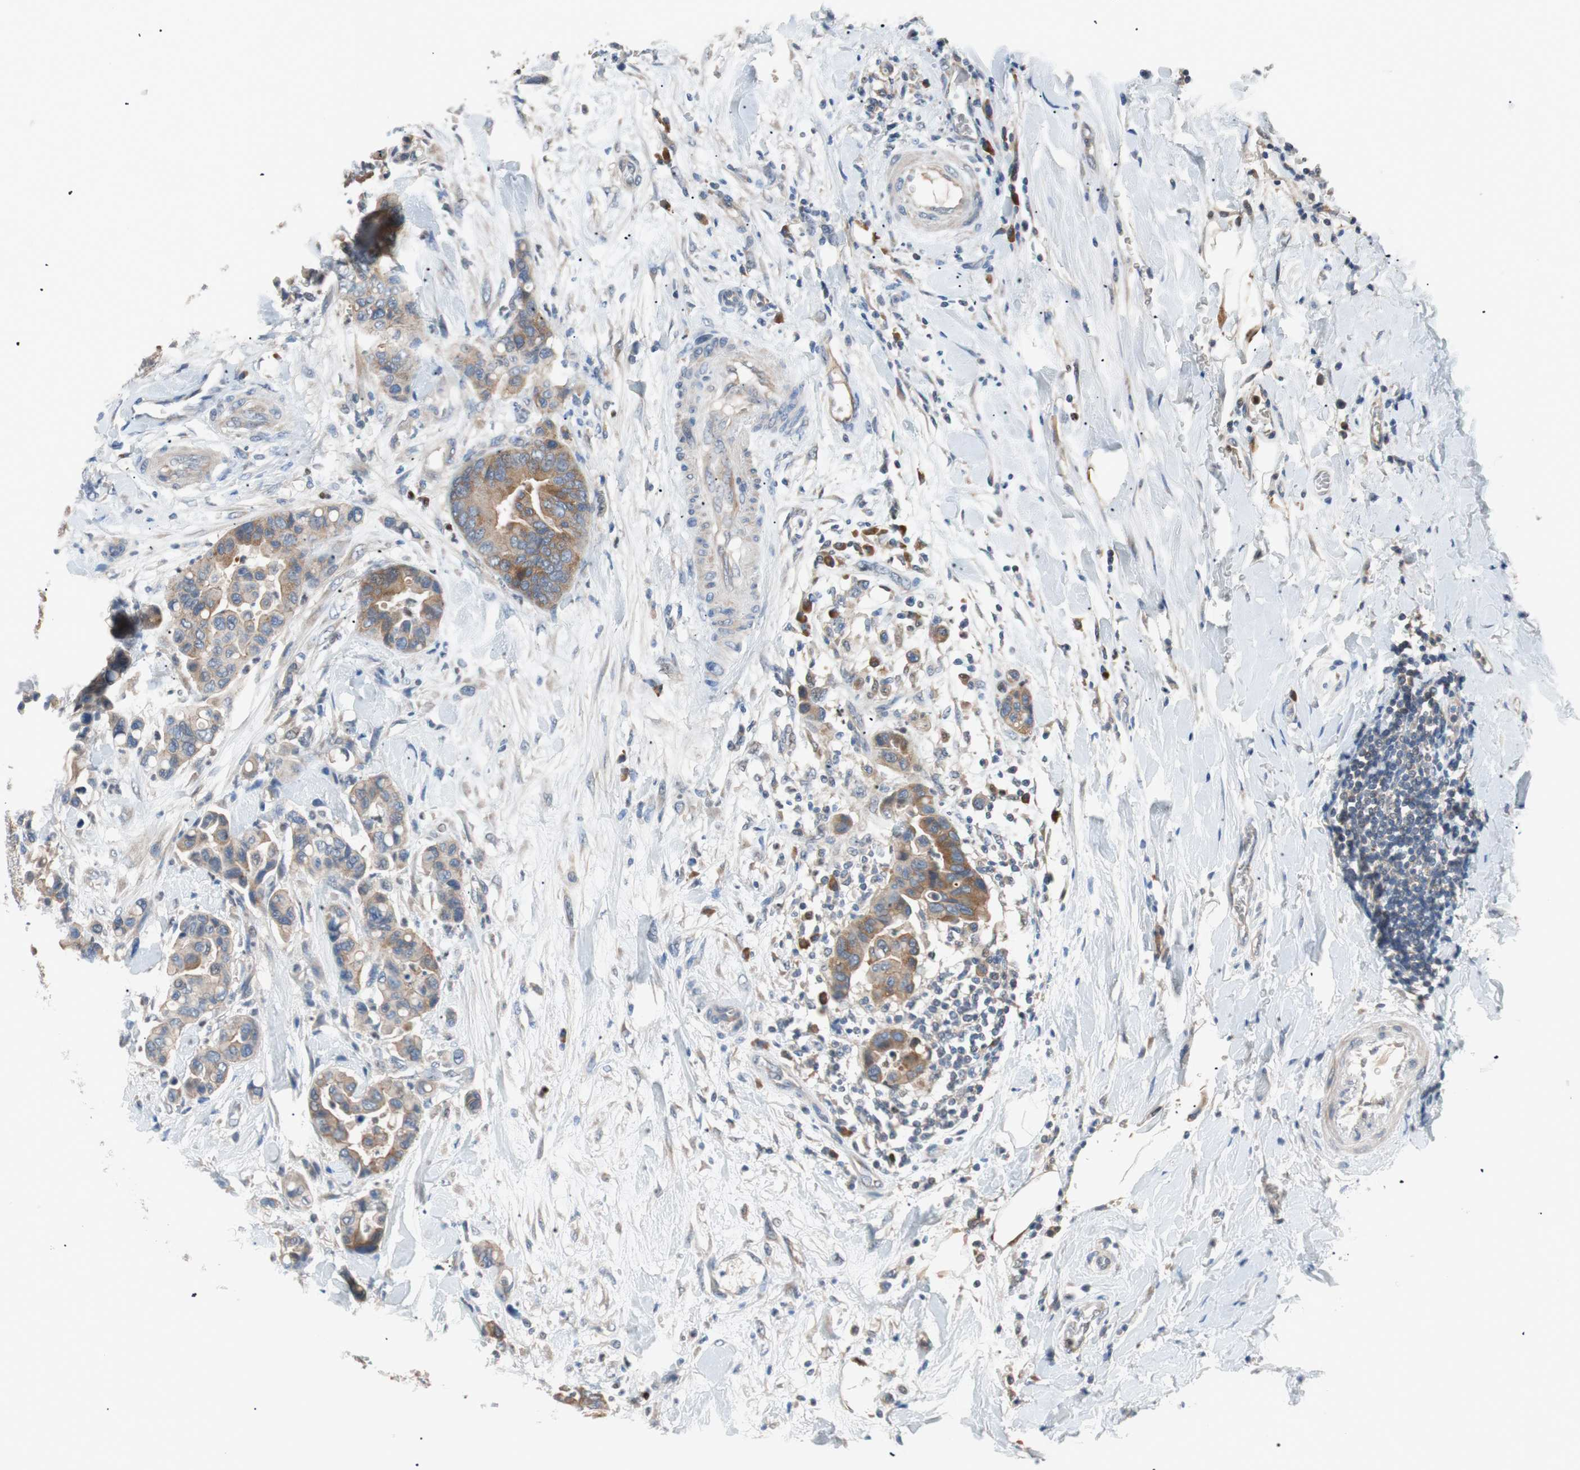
{"staining": {"intensity": "moderate", "quantity": ">75%", "location": "cytoplasmic/membranous"}, "tissue": "colorectal cancer", "cell_type": "Tumor cells", "image_type": "cancer", "snomed": [{"axis": "morphology", "description": "Normal tissue, NOS"}, {"axis": "morphology", "description": "Adenocarcinoma, NOS"}, {"axis": "topography", "description": "Colon"}], "caption": "A brown stain shows moderate cytoplasmic/membranous positivity of a protein in colorectal cancer (adenocarcinoma) tumor cells. (DAB (3,3'-diaminobenzidine) = brown stain, brightfield microscopy at high magnification).", "gene": "PCK1", "patient": {"sex": "male", "age": 82}}